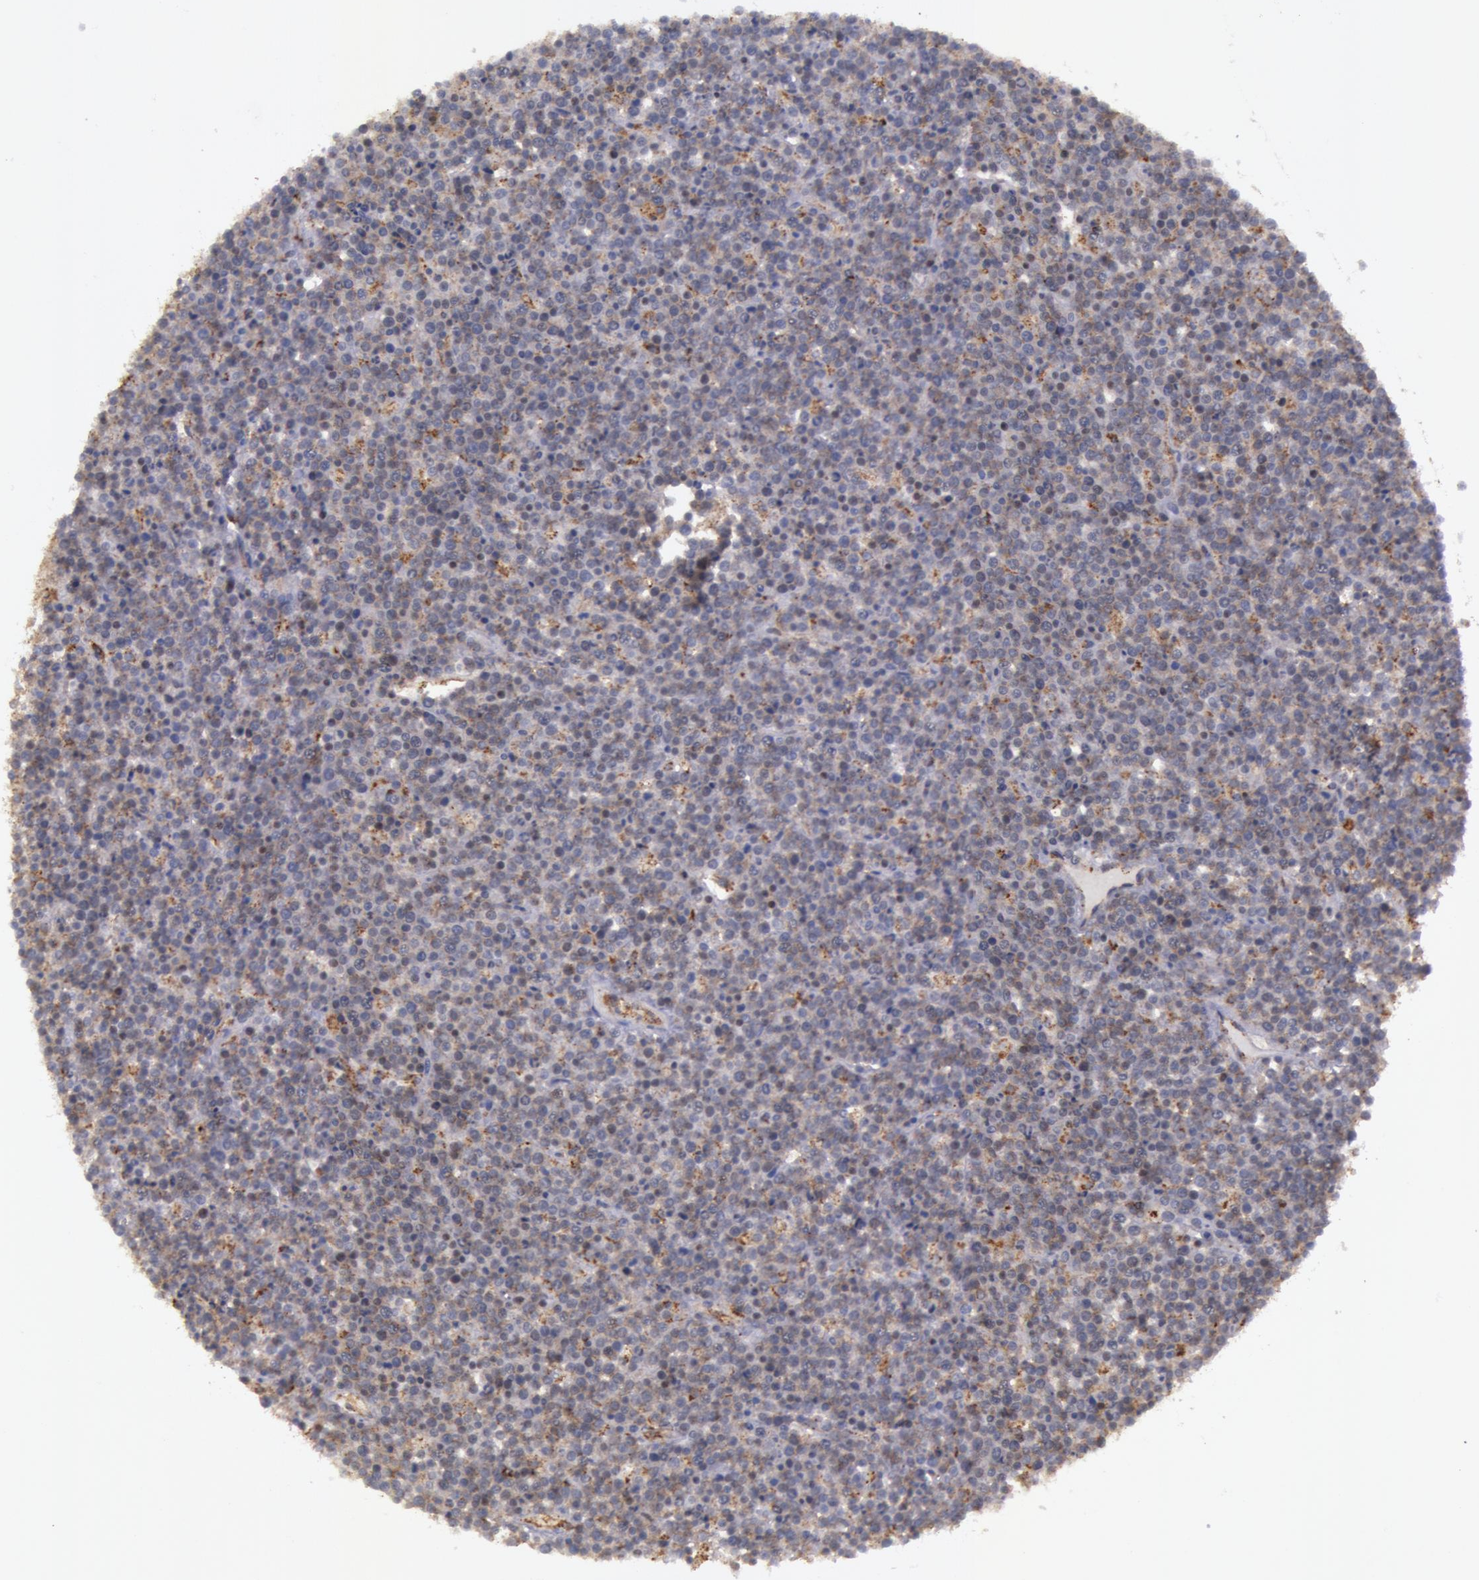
{"staining": {"intensity": "weak", "quantity": "25%-75%", "location": "cytoplasmic/membranous"}, "tissue": "lymphoma", "cell_type": "Tumor cells", "image_type": "cancer", "snomed": [{"axis": "morphology", "description": "Malignant lymphoma, non-Hodgkin's type, High grade"}, {"axis": "topography", "description": "Ovary"}], "caption": "DAB (3,3'-diaminobenzidine) immunohistochemical staining of malignant lymphoma, non-Hodgkin's type (high-grade) displays weak cytoplasmic/membranous protein staining in about 25%-75% of tumor cells. Using DAB (3,3'-diaminobenzidine) (brown) and hematoxylin (blue) stains, captured at high magnification using brightfield microscopy.", "gene": "FLOT2", "patient": {"sex": "female", "age": 56}}